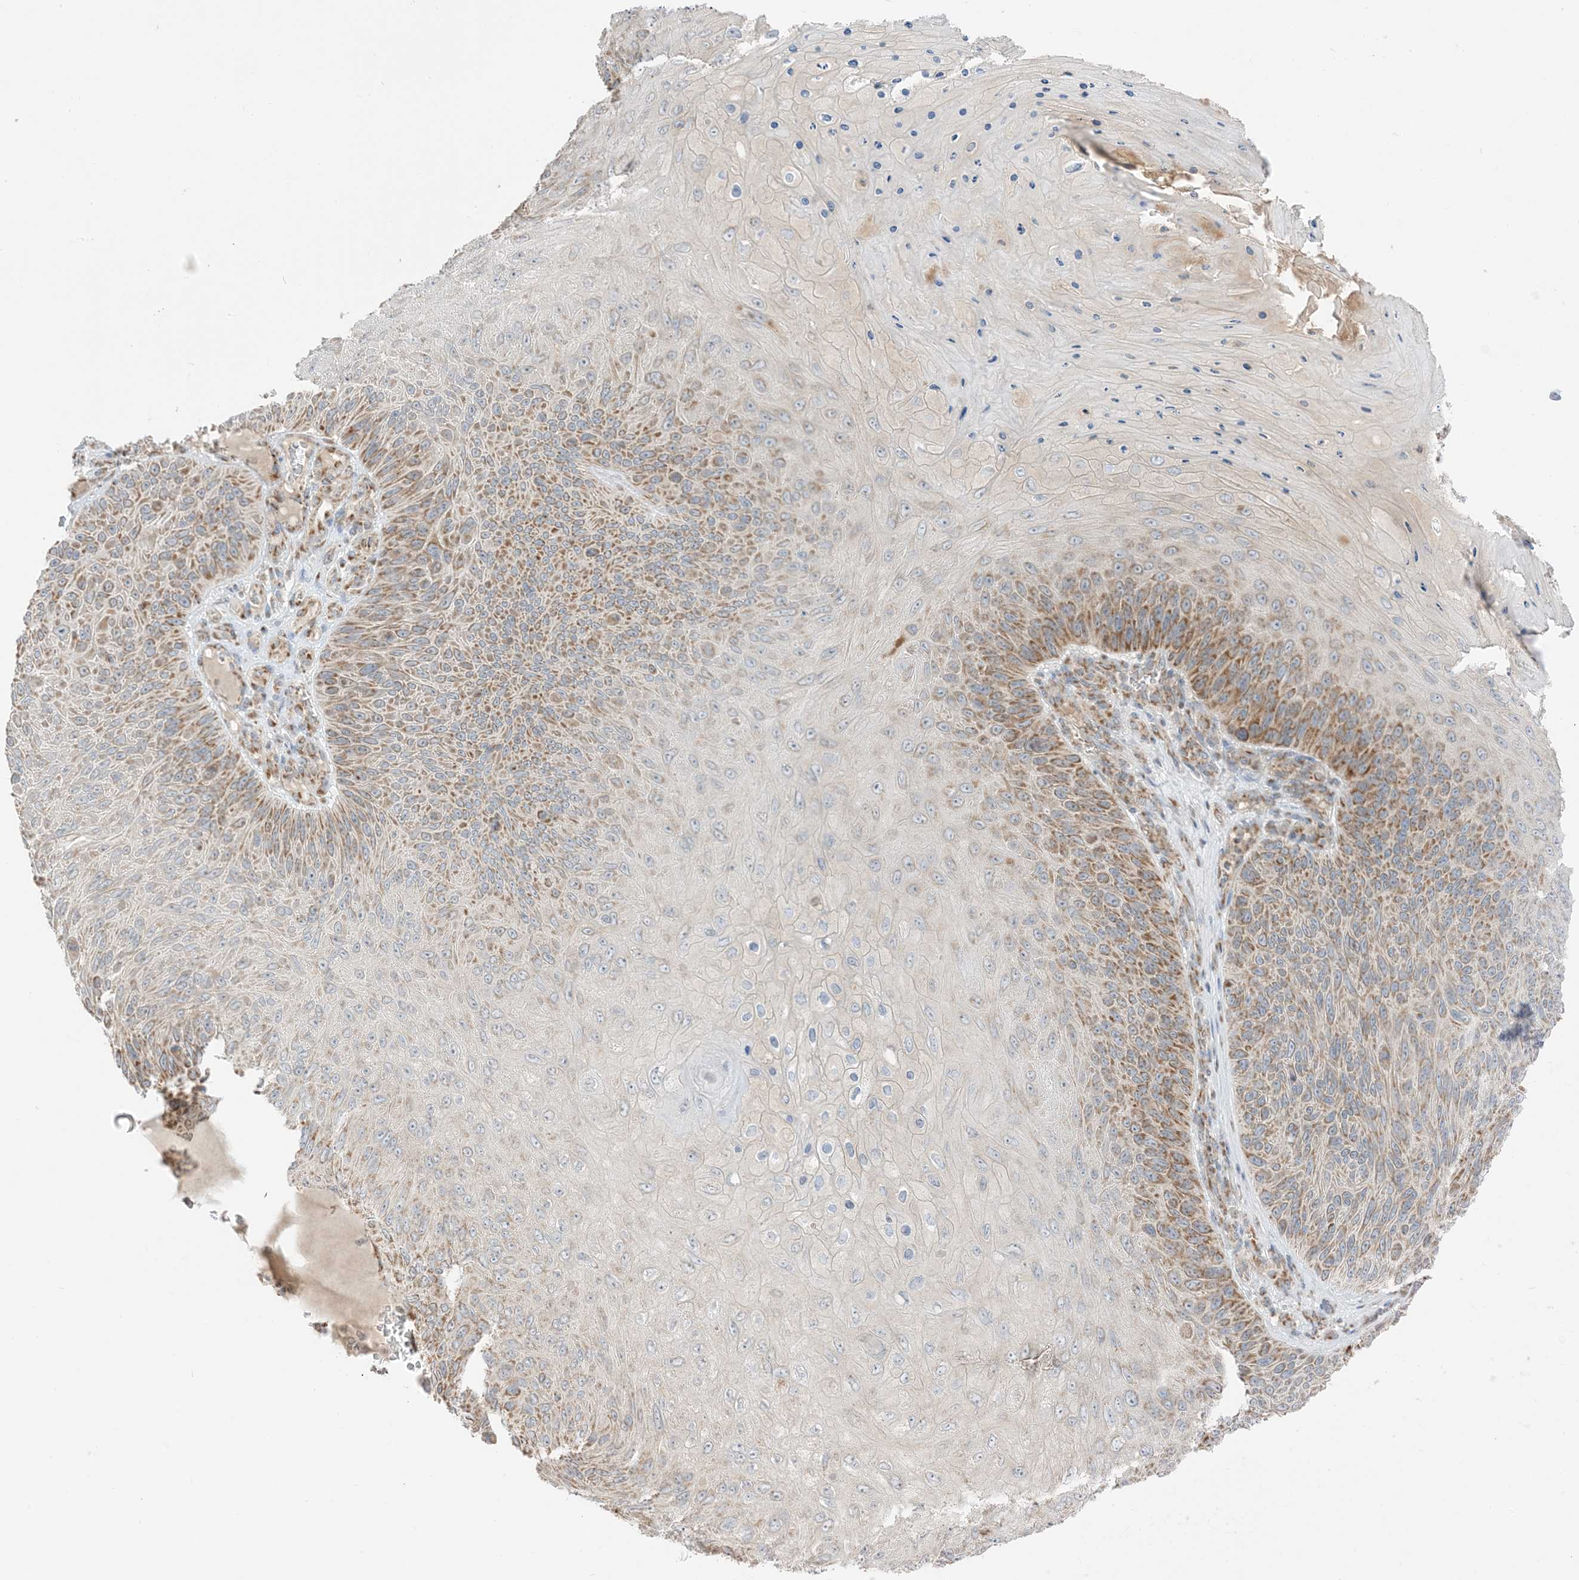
{"staining": {"intensity": "moderate", "quantity": "25%-75%", "location": "cytoplasmic/membranous"}, "tissue": "skin cancer", "cell_type": "Tumor cells", "image_type": "cancer", "snomed": [{"axis": "morphology", "description": "Squamous cell carcinoma, NOS"}, {"axis": "topography", "description": "Skin"}], "caption": "Immunohistochemical staining of skin squamous cell carcinoma shows medium levels of moderate cytoplasmic/membranous protein expression in approximately 25%-75% of tumor cells.", "gene": "SLC25A12", "patient": {"sex": "female", "age": 88}}